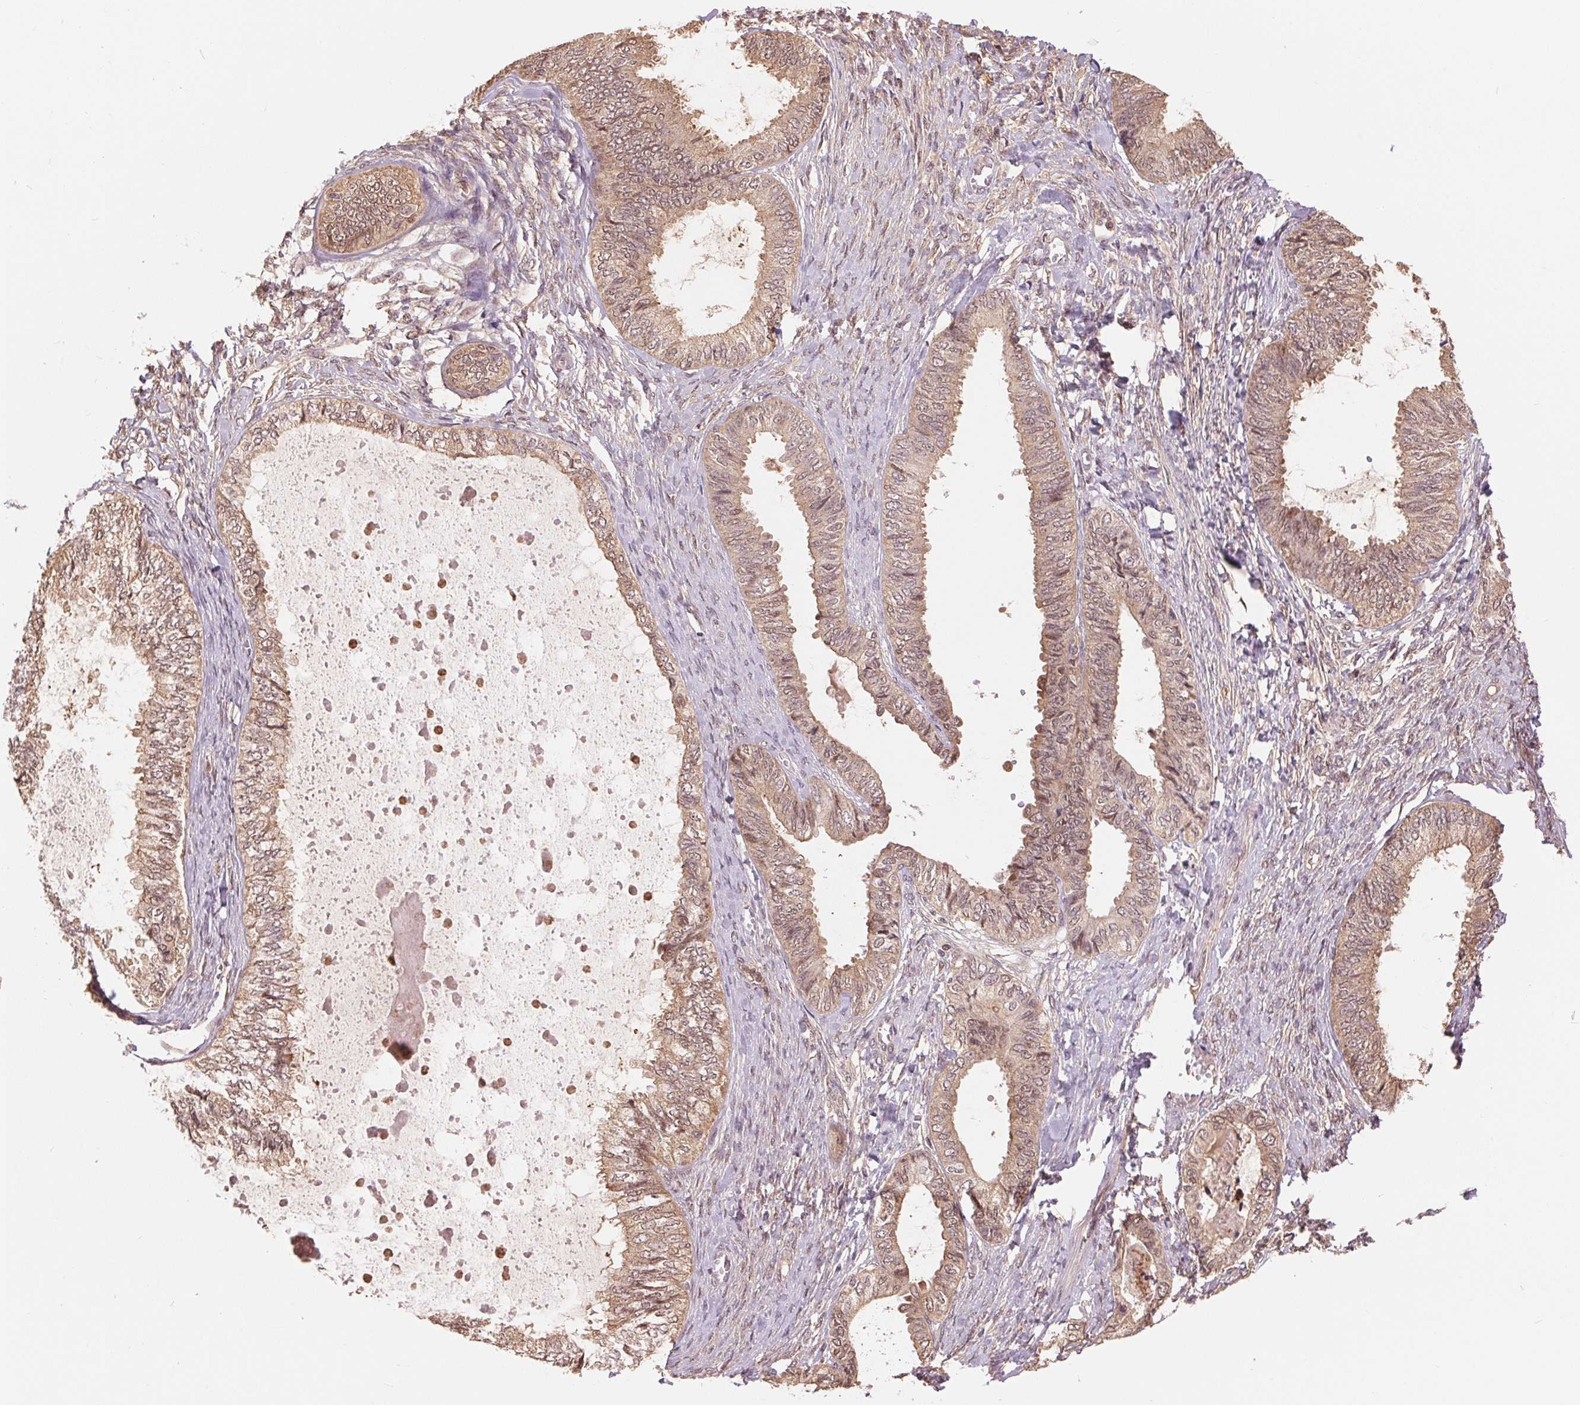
{"staining": {"intensity": "weak", "quantity": ">75%", "location": "cytoplasmic/membranous"}, "tissue": "ovarian cancer", "cell_type": "Tumor cells", "image_type": "cancer", "snomed": [{"axis": "morphology", "description": "Carcinoma, endometroid"}, {"axis": "topography", "description": "Ovary"}], "caption": "The photomicrograph shows immunohistochemical staining of endometroid carcinoma (ovarian). There is weak cytoplasmic/membranous staining is seen in about >75% of tumor cells.", "gene": "TMEM273", "patient": {"sex": "female", "age": 70}}